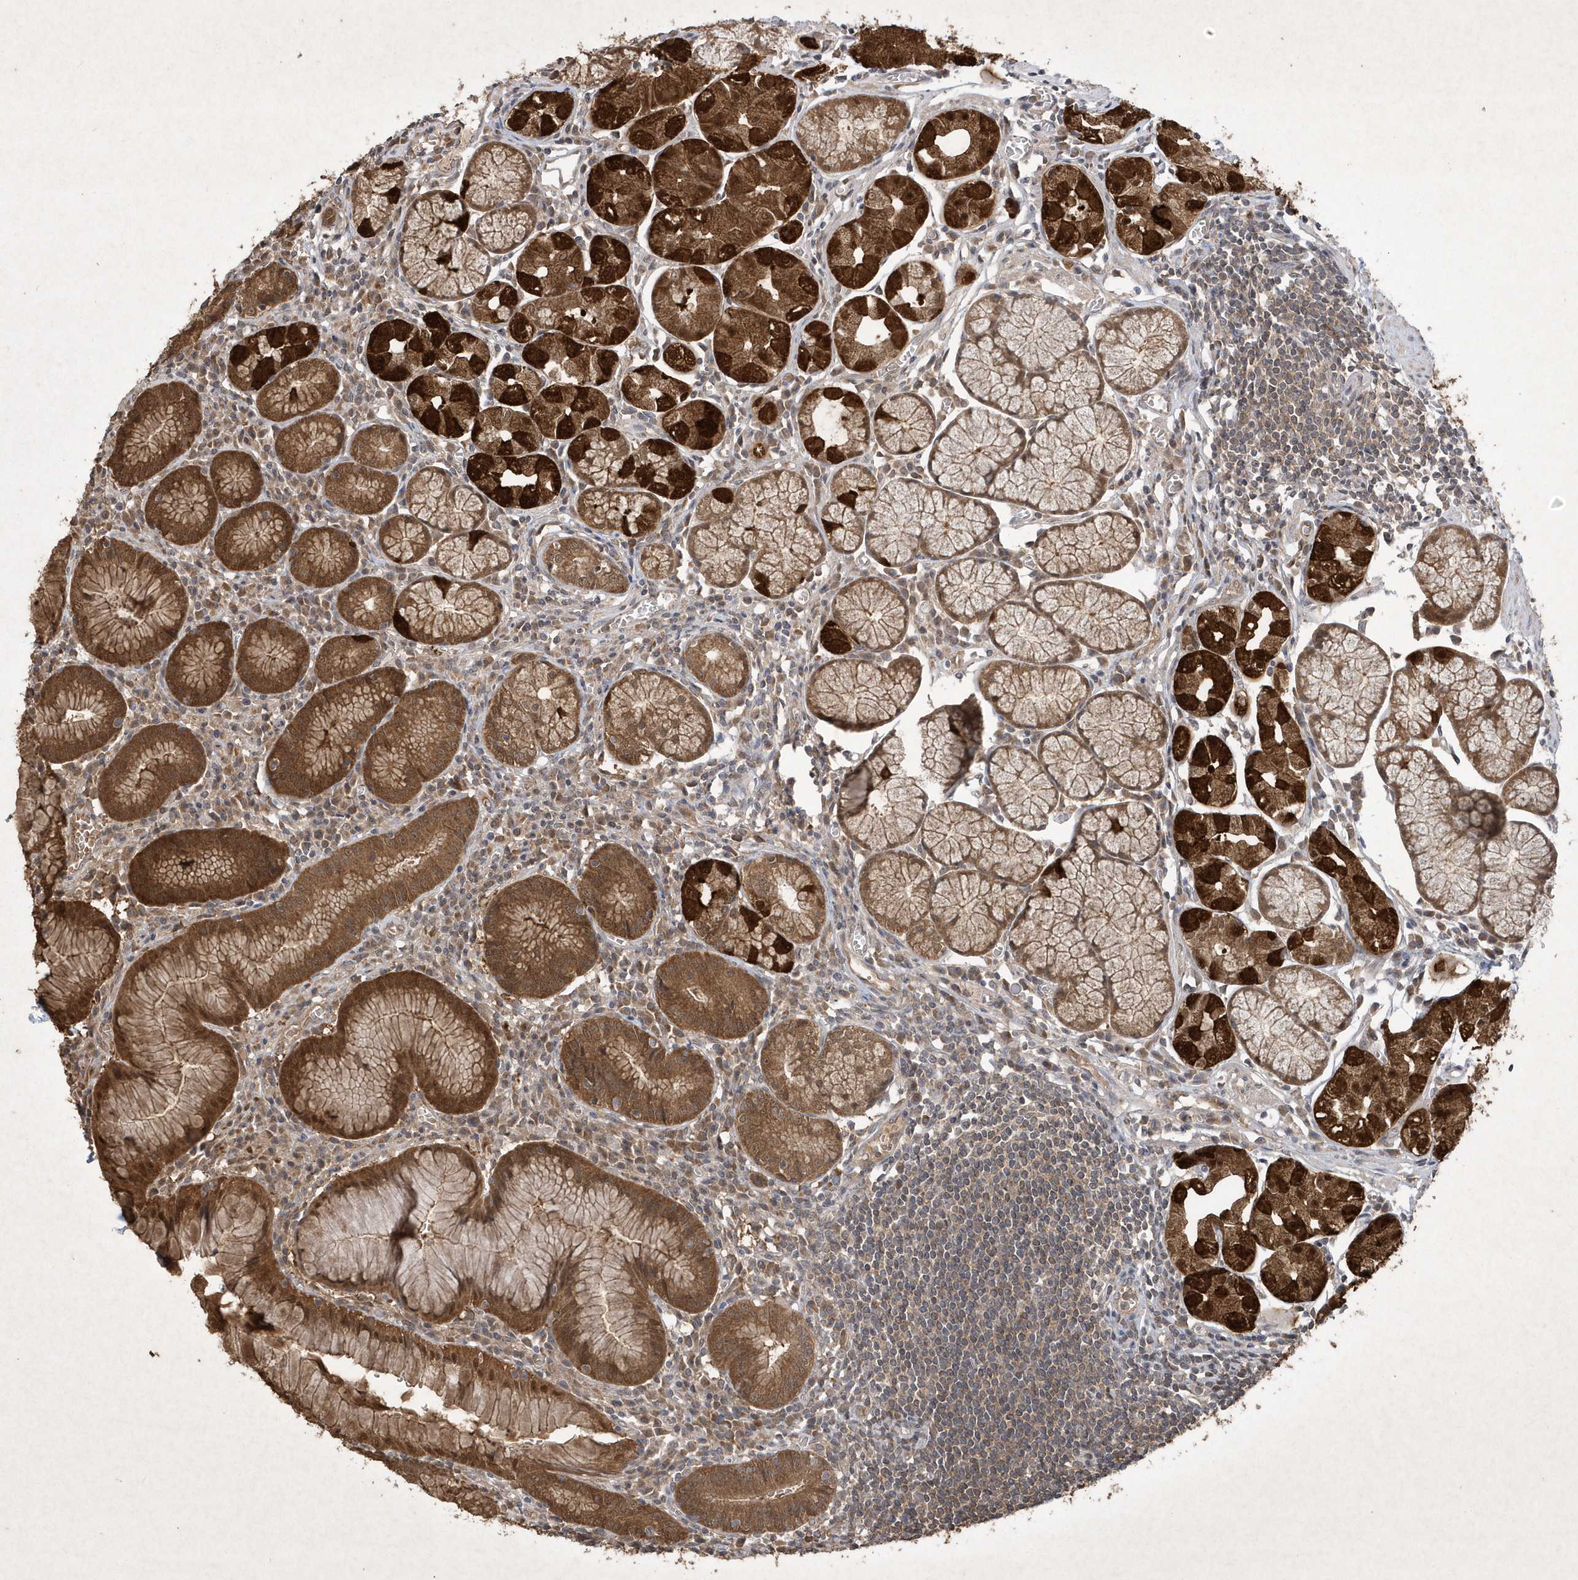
{"staining": {"intensity": "strong", "quantity": ">75%", "location": "cytoplasmic/membranous,nuclear"}, "tissue": "stomach", "cell_type": "Glandular cells", "image_type": "normal", "snomed": [{"axis": "morphology", "description": "Normal tissue, NOS"}, {"axis": "topography", "description": "Stomach"}], "caption": "Immunohistochemical staining of benign stomach reveals high levels of strong cytoplasmic/membranous,nuclear positivity in approximately >75% of glandular cells. The staining is performed using DAB brown chromogen to label protein expression. The nuclei are counter-stained blue using hematoxylin.", "gene": "AKR7A2", "patient": {"sex": "male", "age": 55}}